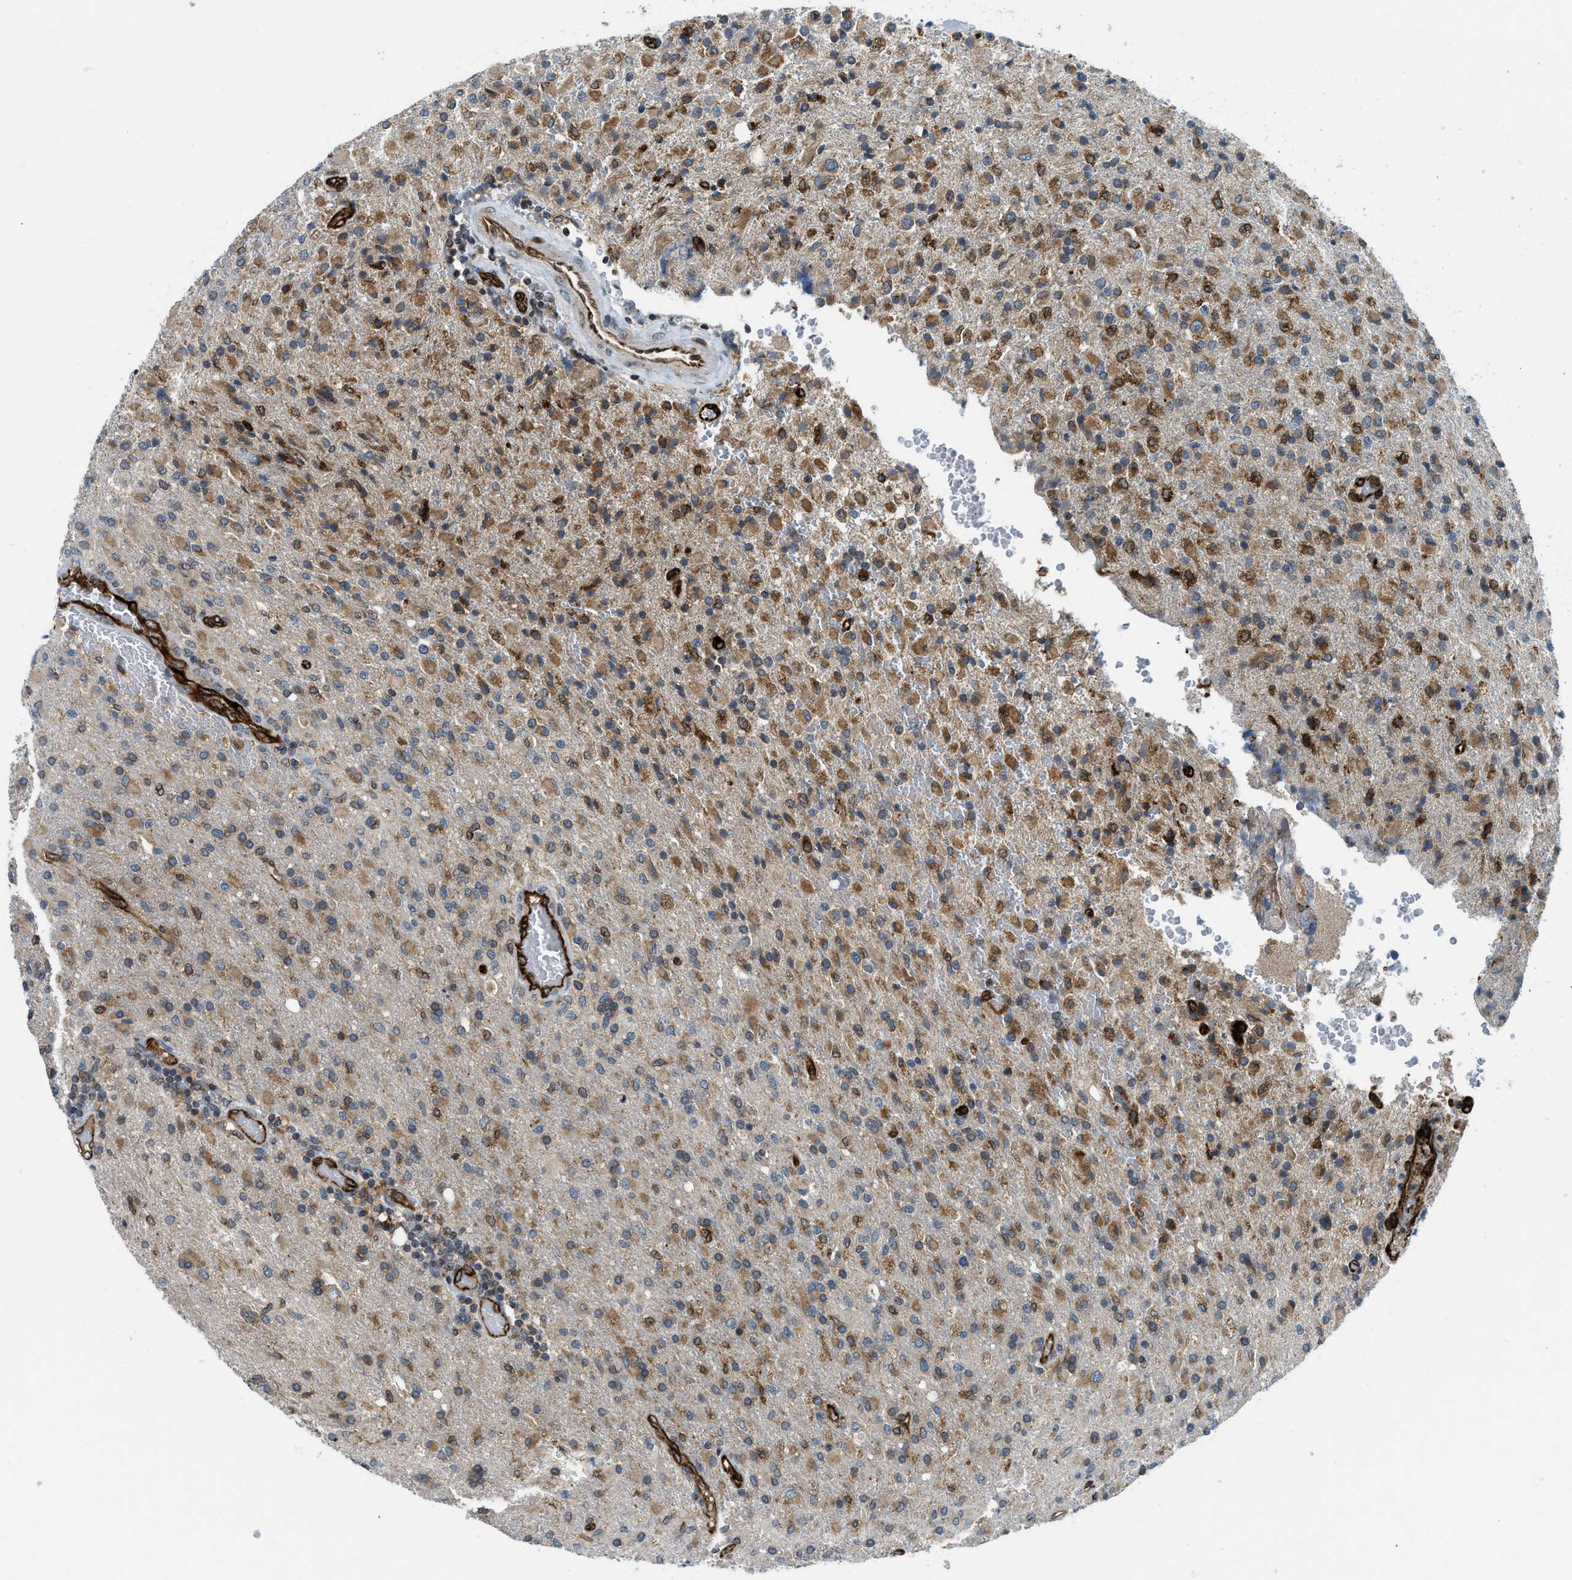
{"staining": {"intensity": "moderate", "quantity": ">75%", "location": "cytoplasmic/membranous"}, "tissue": "glioma", "cell_type": "Tumor cells", "image_type": "cancer", "snomed": [{"axis": "morphology", "description": "Glioma, malignant, High grade"}, {"axis": "topography", "description": "Brain"}], "caption": "Glioma was stained to show a protein in brown. There is medium levels of moderate cytoplasmic/membranous staining in about >75% of tumor cells.", "gene": "BCAP31", "patient": {"sex": "male", "age": 71}}